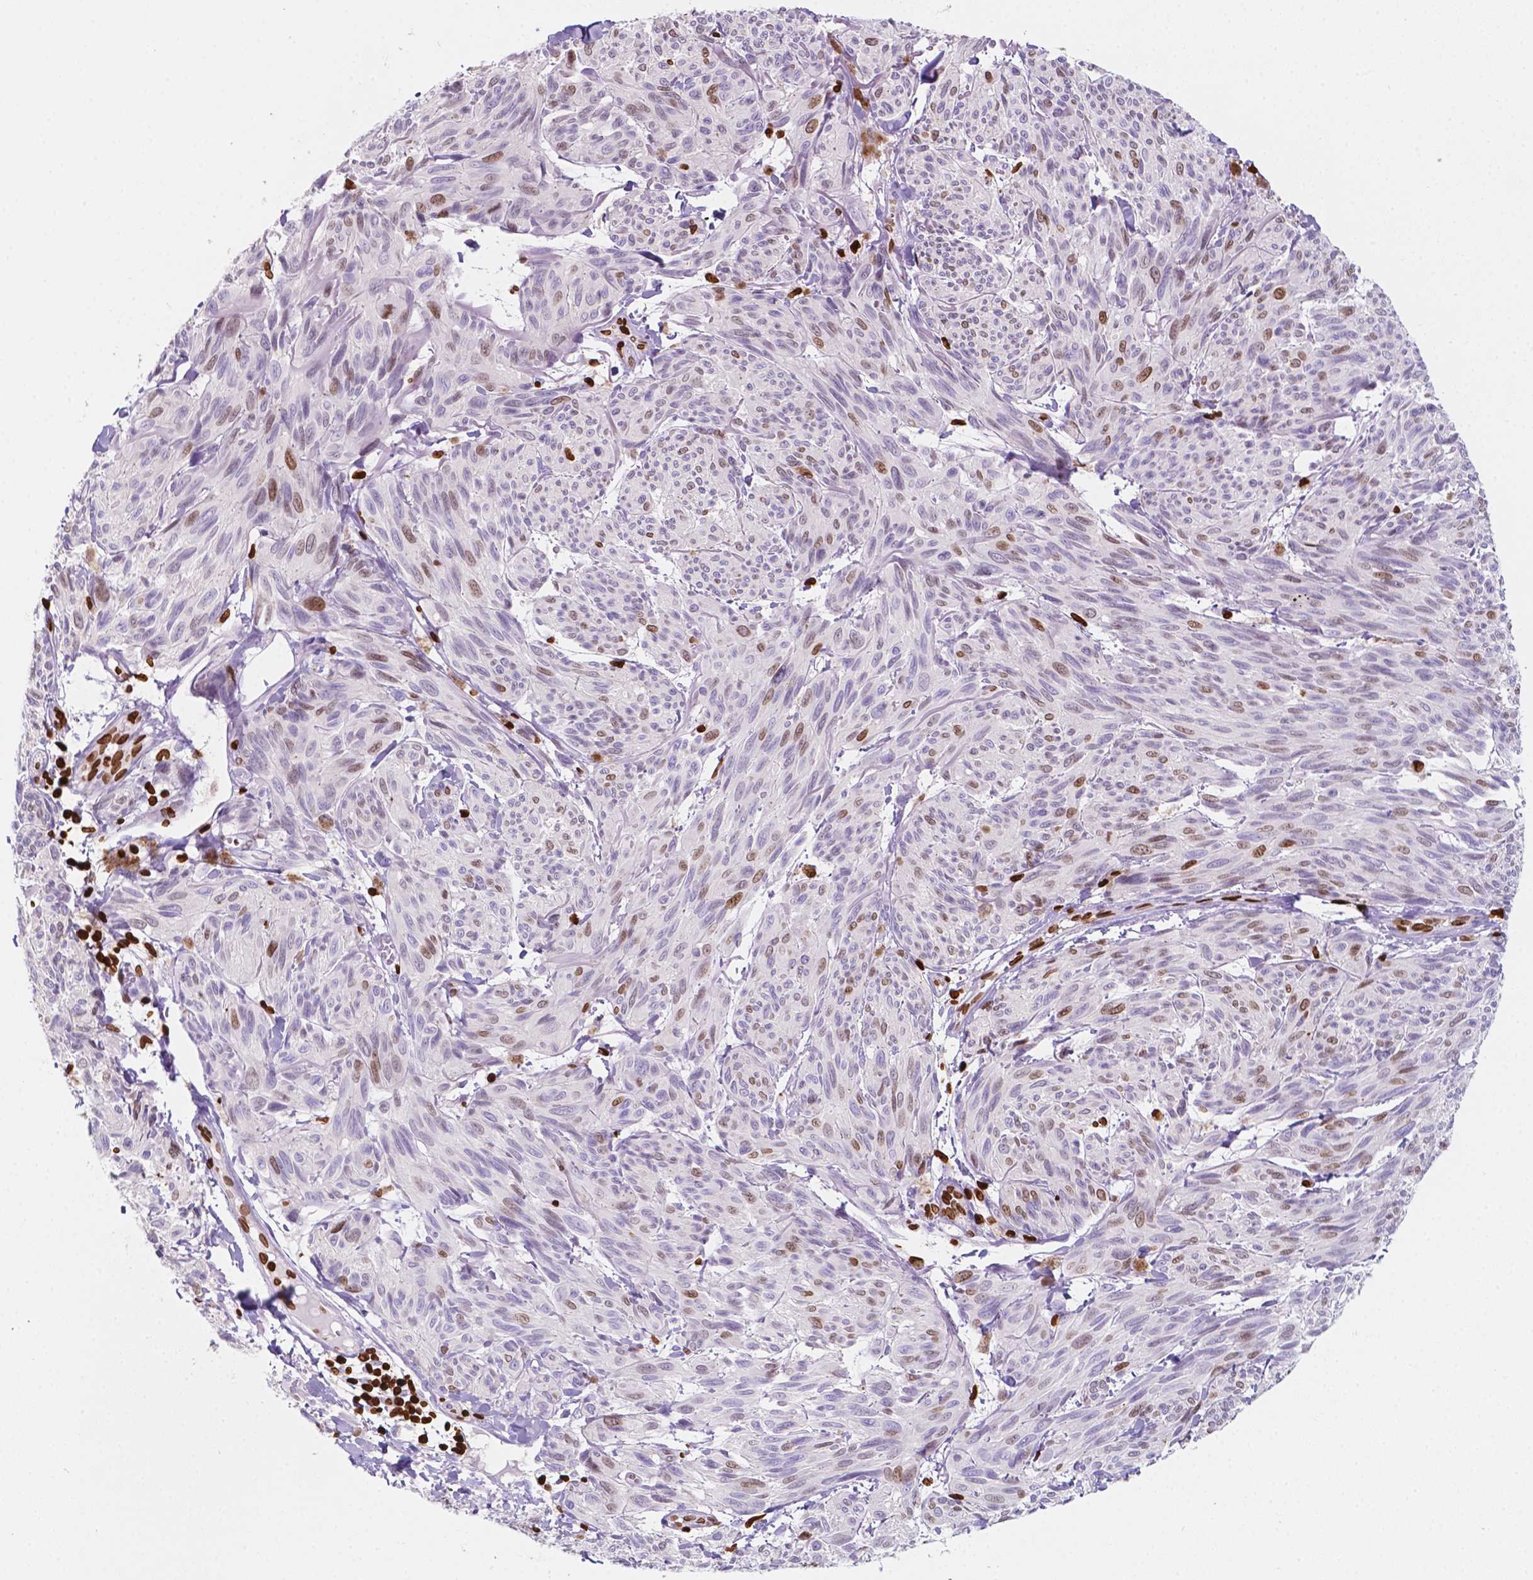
{"staining": {"intensity": "weak", "quantity": "<25%", "location": "nuclear"}, "tissue": "melanoma", "cell_type": "Tumor cells", "image_type": "cancer", "snomed": [{"axis": "morphology", "description": "Malignant melanoma, NOS"}, {"axis": "topography", "description": "Skin"}], "caption": "The image shows no staining of tumor cells in malignant melanoma.", "gene": "CBY3", "patient": {"sex": "male", "age": 79}}